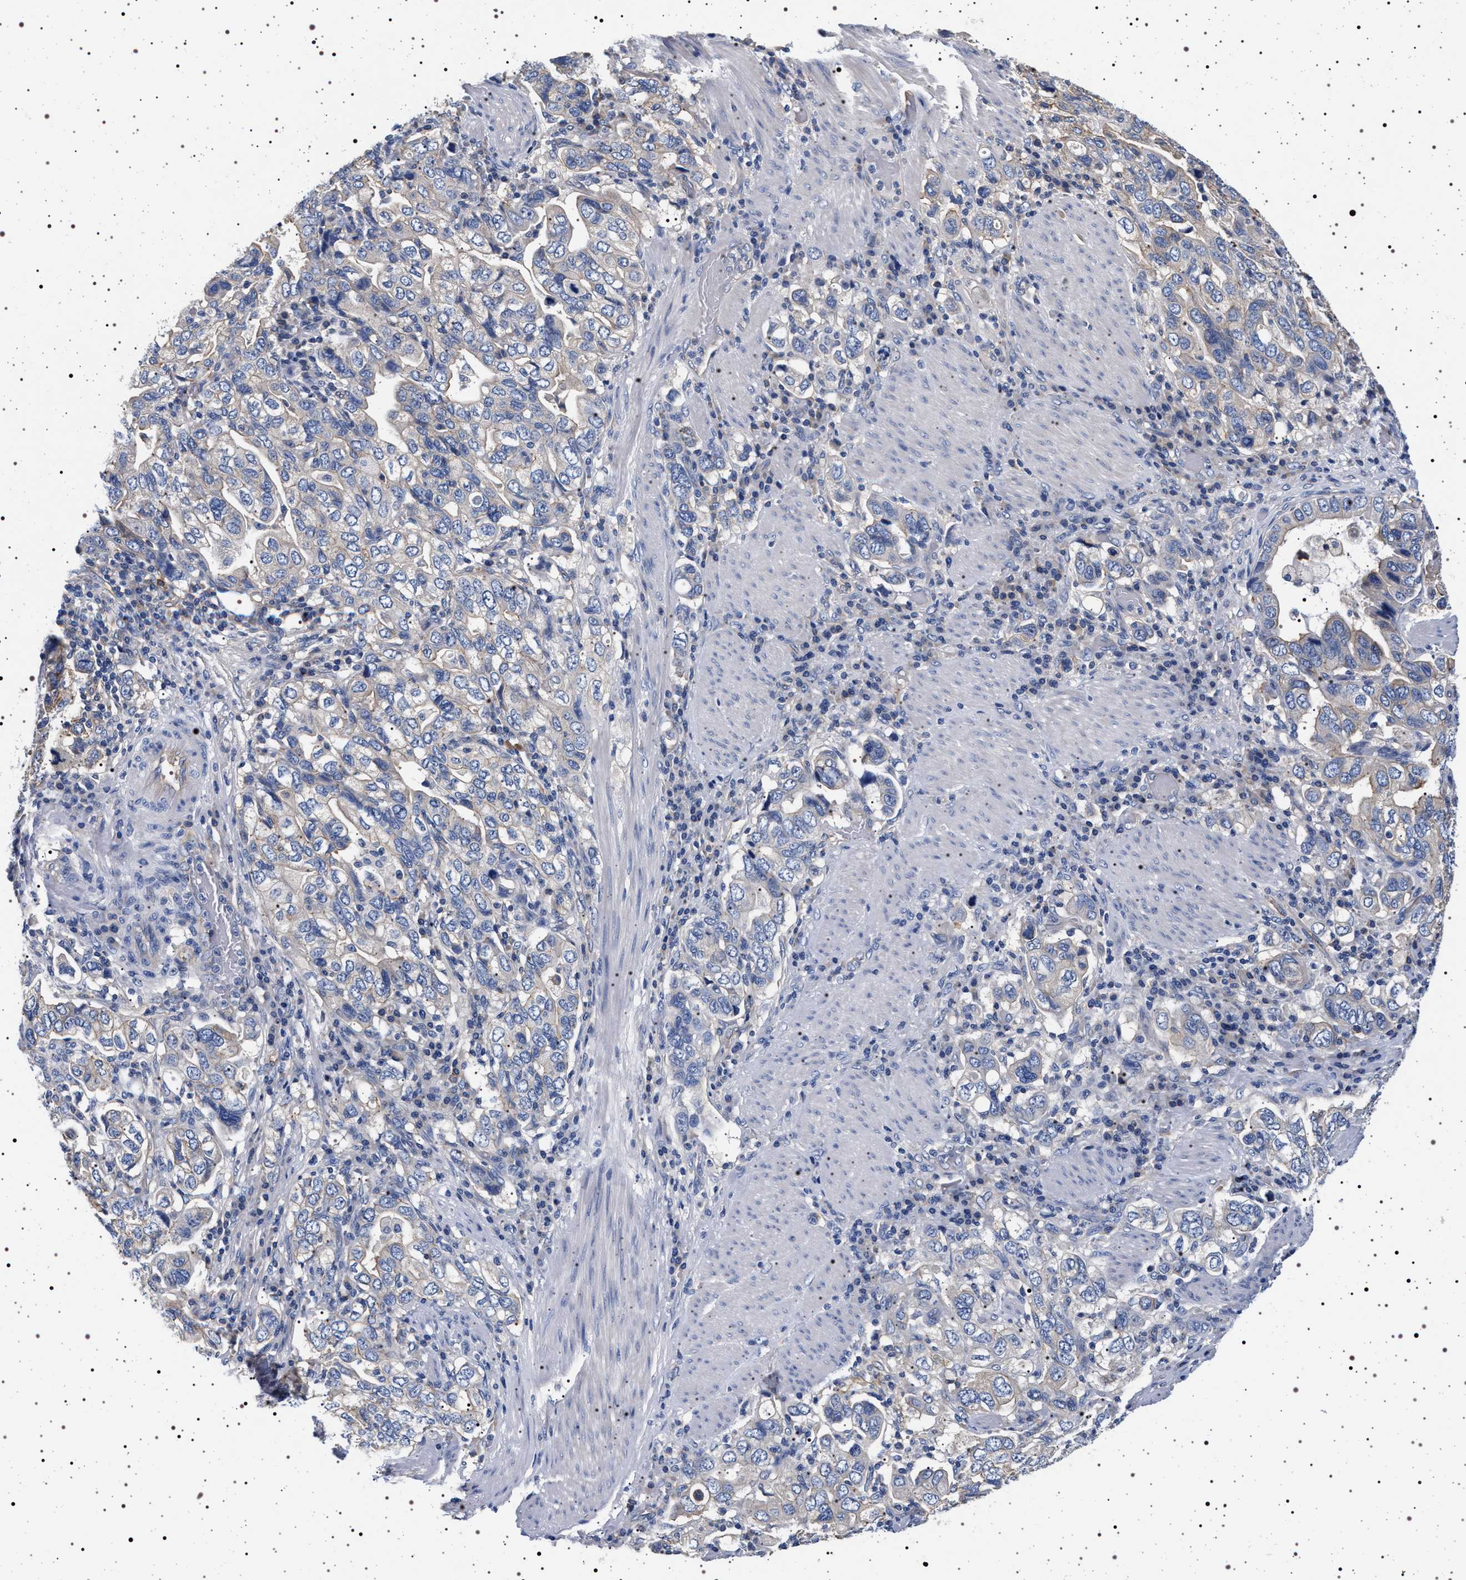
{"staining": {"intensity": "weak", "quantity": "<25%", "location": "cytoplasmic/membranous"}, "tissue": "stomach cancer", "cell_type": "Tumor cells", "image_type": "cancer", "snomed": [{"axis": "morphology", "description": "Adenocarcinoma, NOS"}, {"axis": "topography", "description": "Stomach, upper"}], "caption": "Protein analysis of adenocarcinoma (stomach) exhibits no significant expression in tumor cells.", "gene": "HSD17B1", "patient": {"sex": "male", "age": 62}}